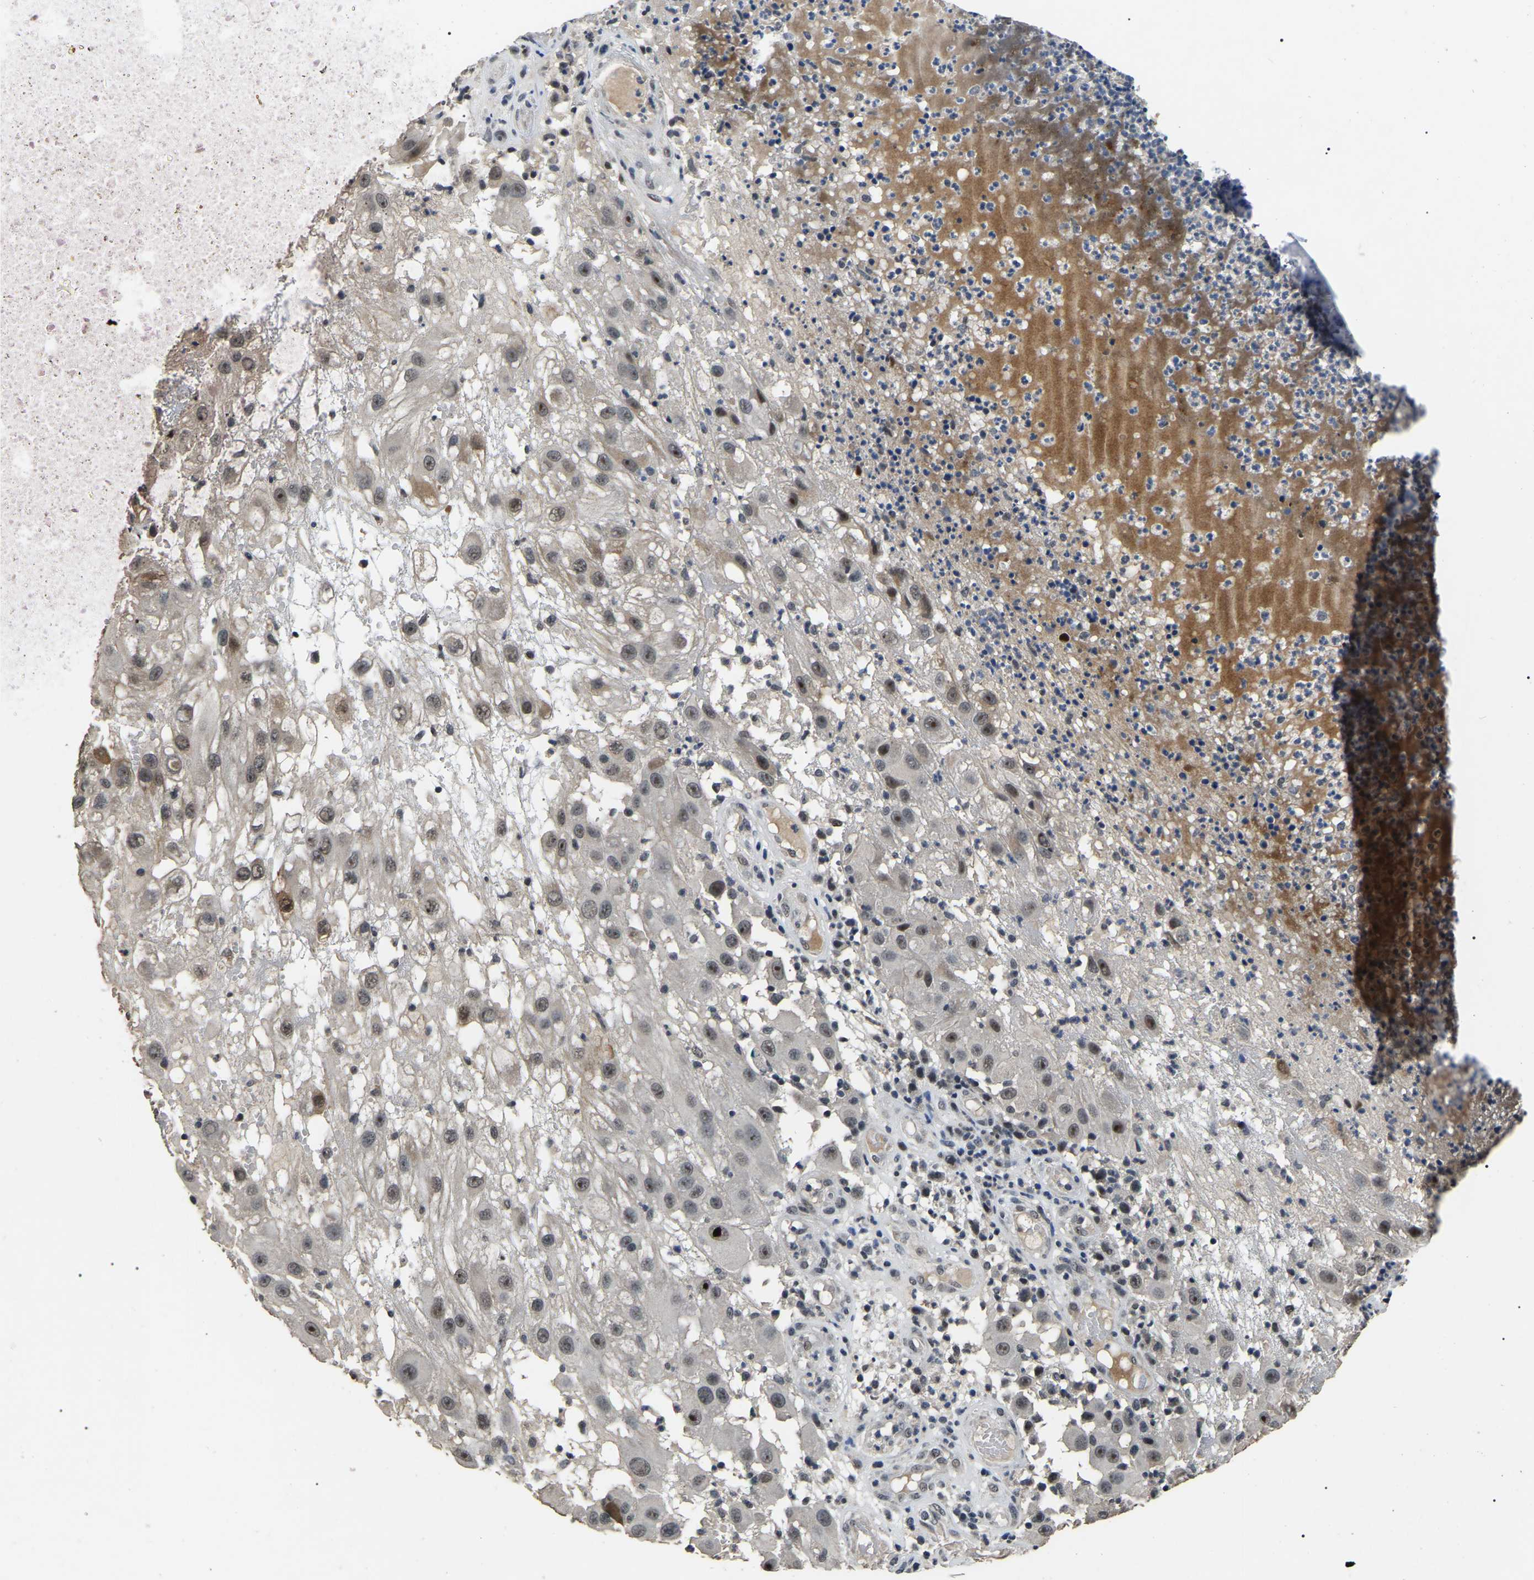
{"staining": {"intensity": "moderate", "quantity": ">75%", "location": "nuclear"}, "tissue": "melanoma", "cell_type": "Tumor cells", "image_type": "cancer", "snomed": [{"axis": "morphology", "description": "Malignant melanoma, NOS"}, {"axis": "topography", "description": "Skin"}], "caption": "Moderate nuclear positivity is appreciated in about >75% of tumor cells in melanoma.", "gene": "PPM1E", "patient": {"sex": "female", "age": 81}}